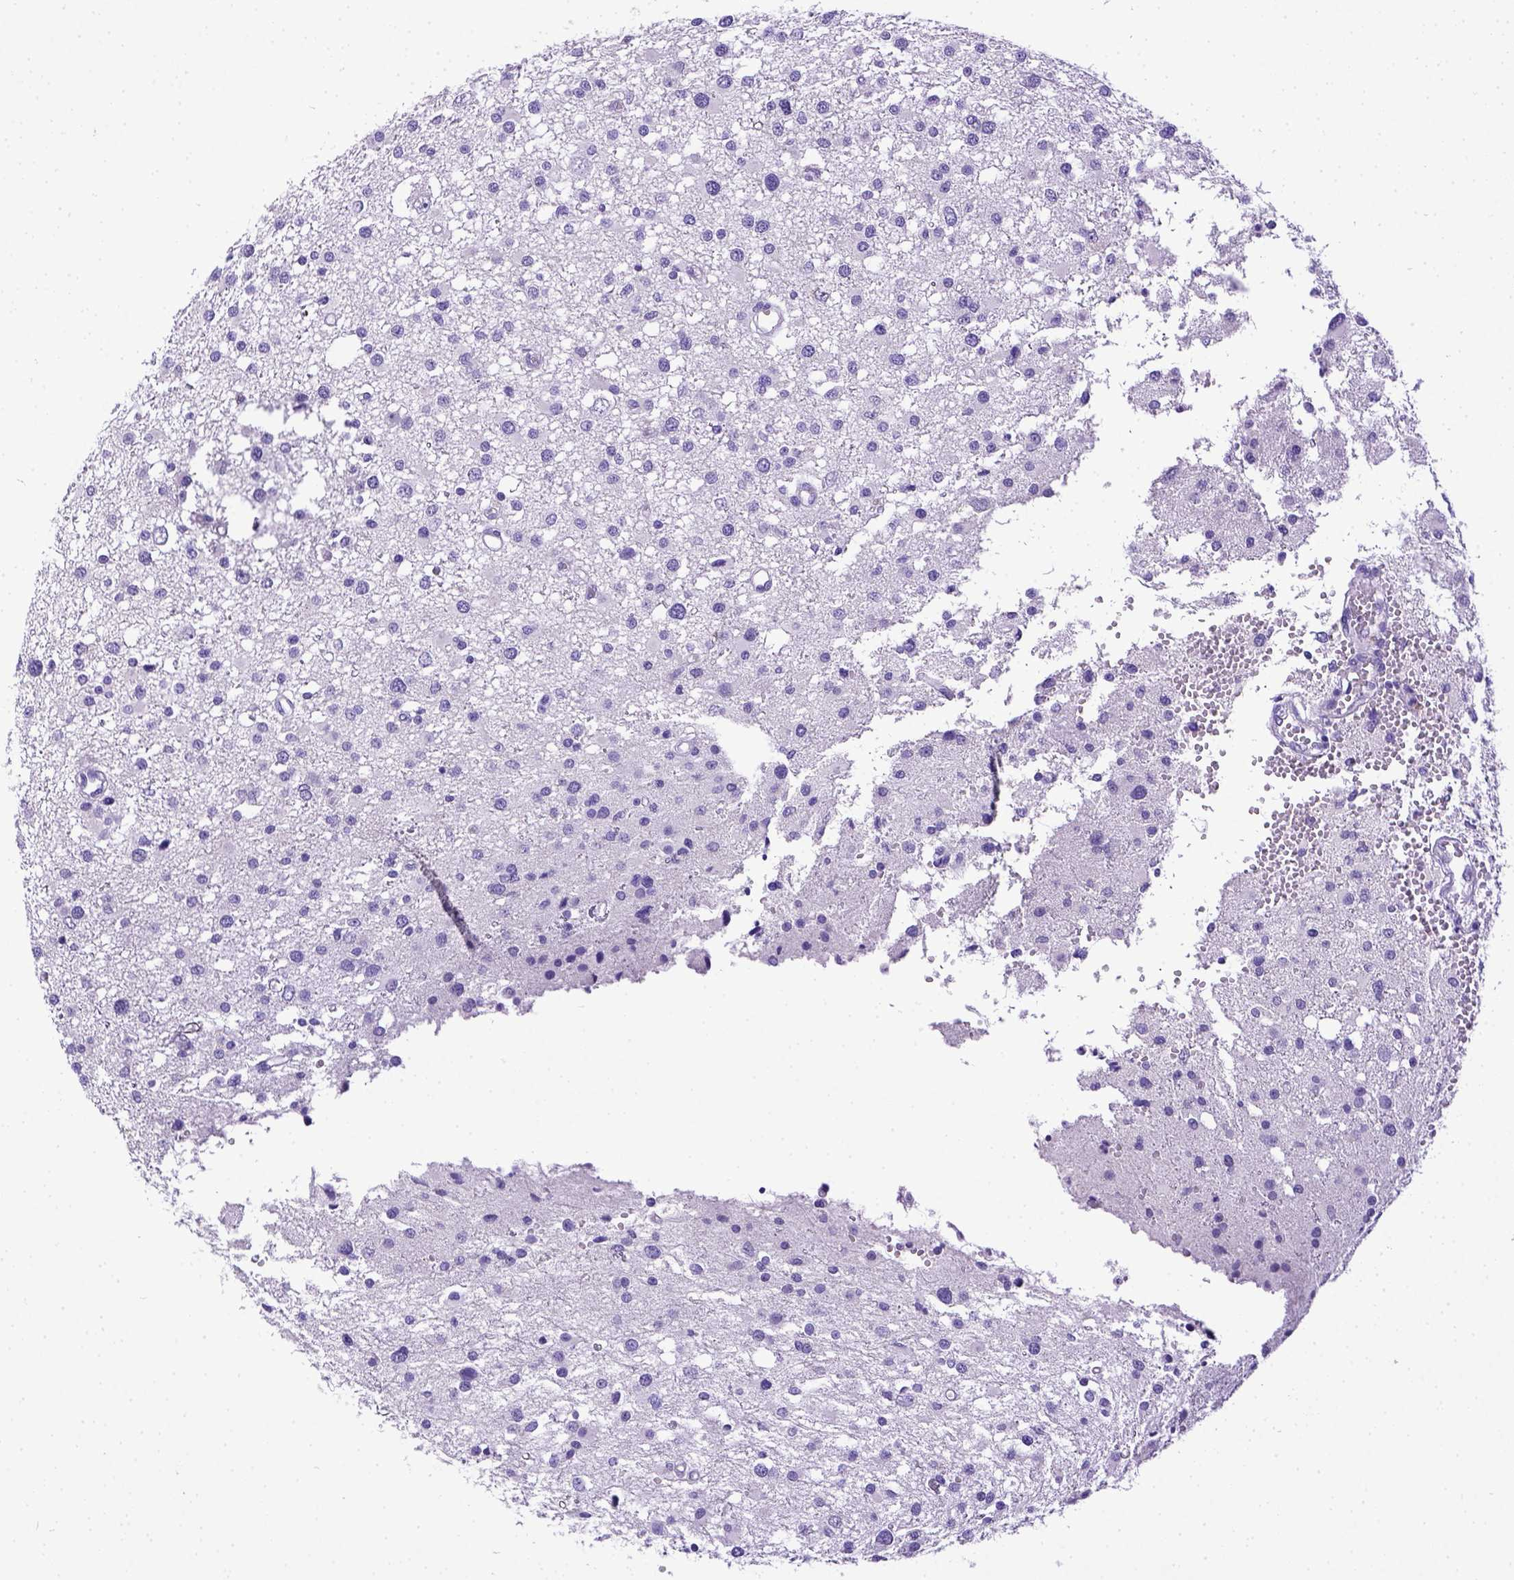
{"staining": {"intensity": "negative", "quantity": "none", "location": "none"}, "tissue": "glioma", "cell_type": "Tumor cells", "image_type": "cancer", "snomed": [{"axis": "morphology", "description": "Glioma, malignant, High grade"}, {"axis": "topography", "description": "Brain"}], "caption": "IHC of human high-grade glioma (malignant) demonstrates no staining in tumor cells. (Stains: DAB IHC with hematoxylin counter stain, Microscopy: brightfield microscopy at high magnification).", "gene": "CD3E", "patient": {"sex": "male", "age": 54}}